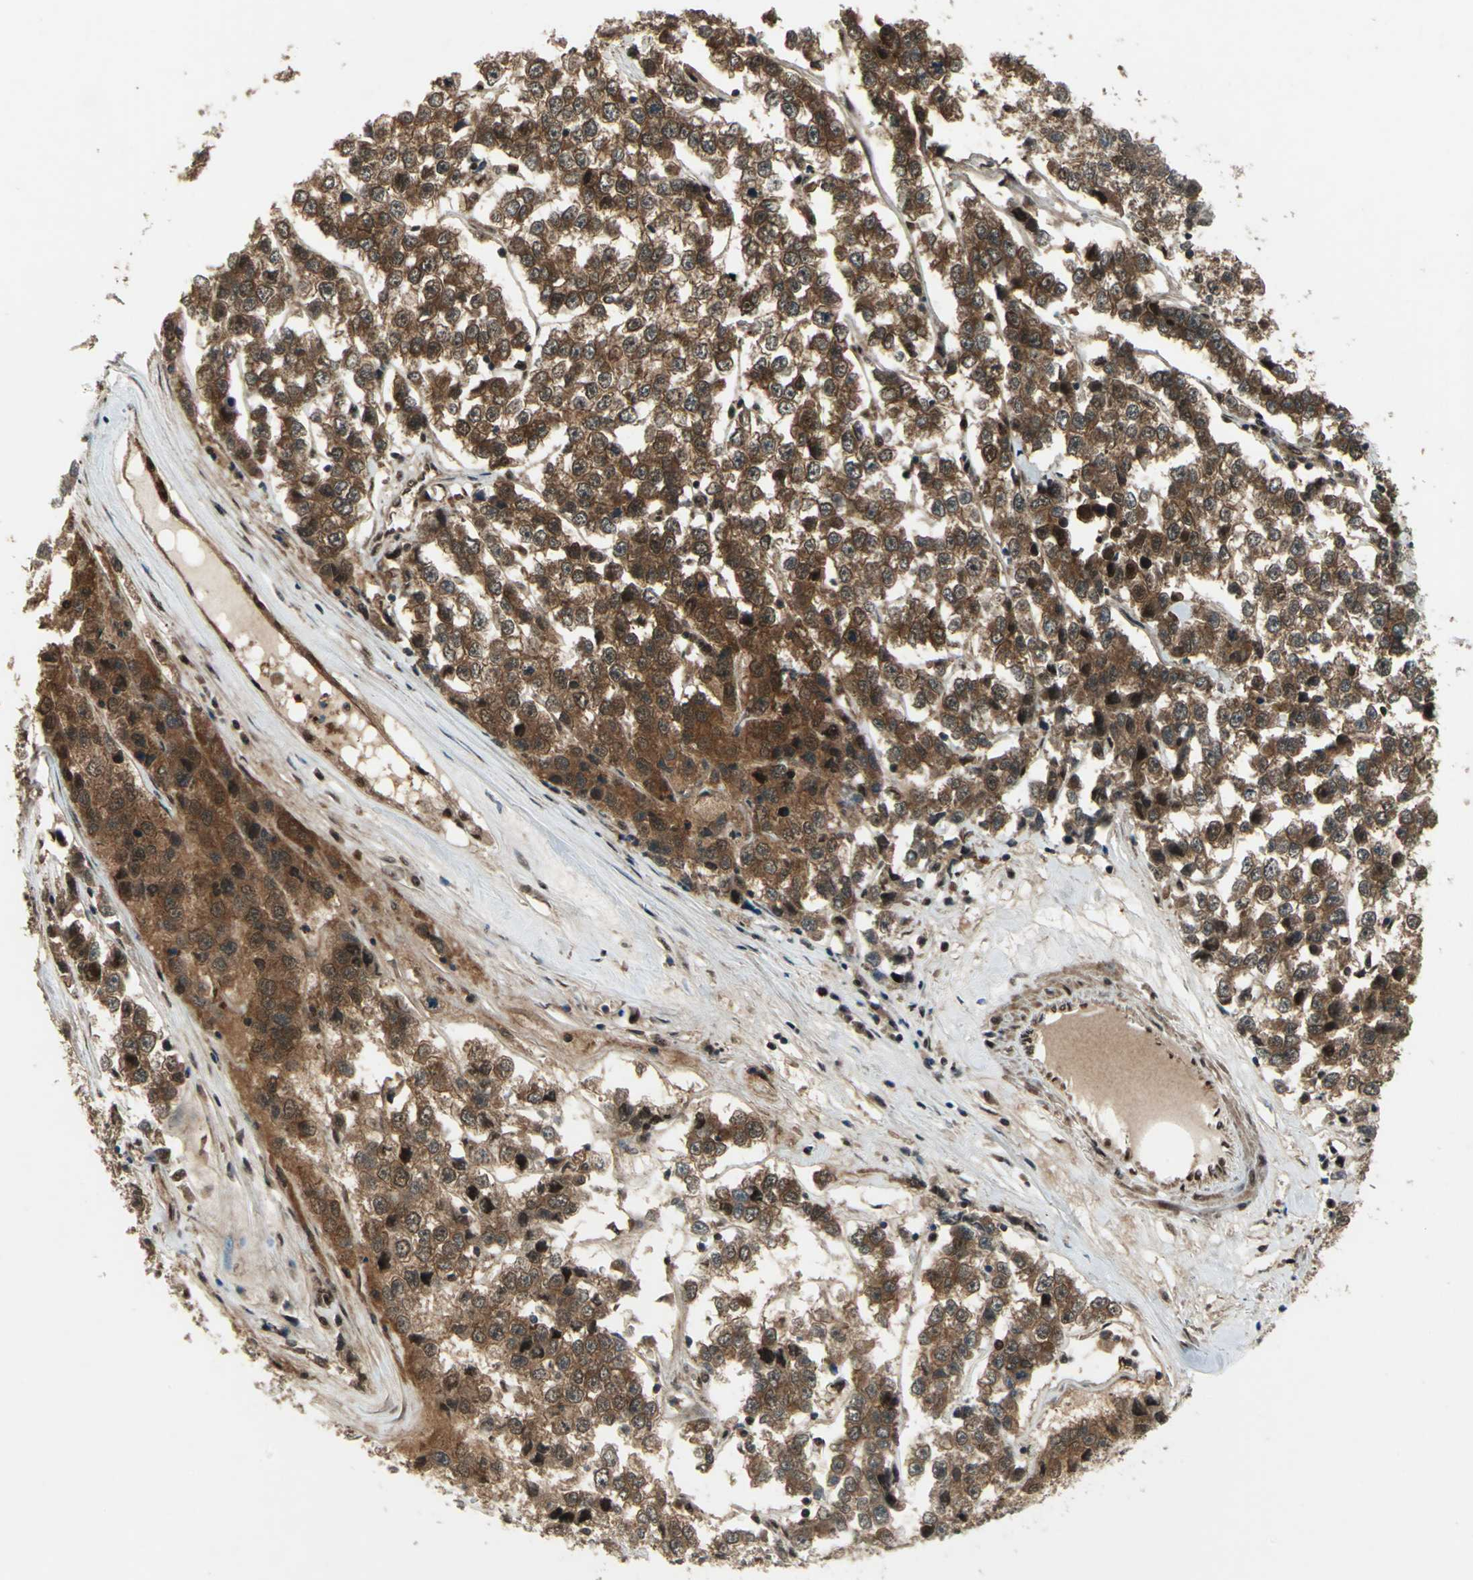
{"staining": {"intensity": "strong", "quantity": ">75%", "location": "cytoplasmic/membranous,nuclear"}, "tissue": "testis cancer", "cell_type": "Tumor cells", "image_type": "cancer", "snomed": [{"axis": "morphology", "description": "Seminoma, NOS"}, {"axis": "morphology", "description": "Carcinoma, Embryonal, NOS"}, {"axis": "topography", "description": "Testis"}], "caption": "Immunohistochemical staining of human testis cancer (embryonal carcinoma) demonstrates high levels of strong cytoplasmic/membranous and nuclear staining in about >75% of tumor cells.", "gene": "COPS5", "patient": {"sex": "male", "age": 52}}